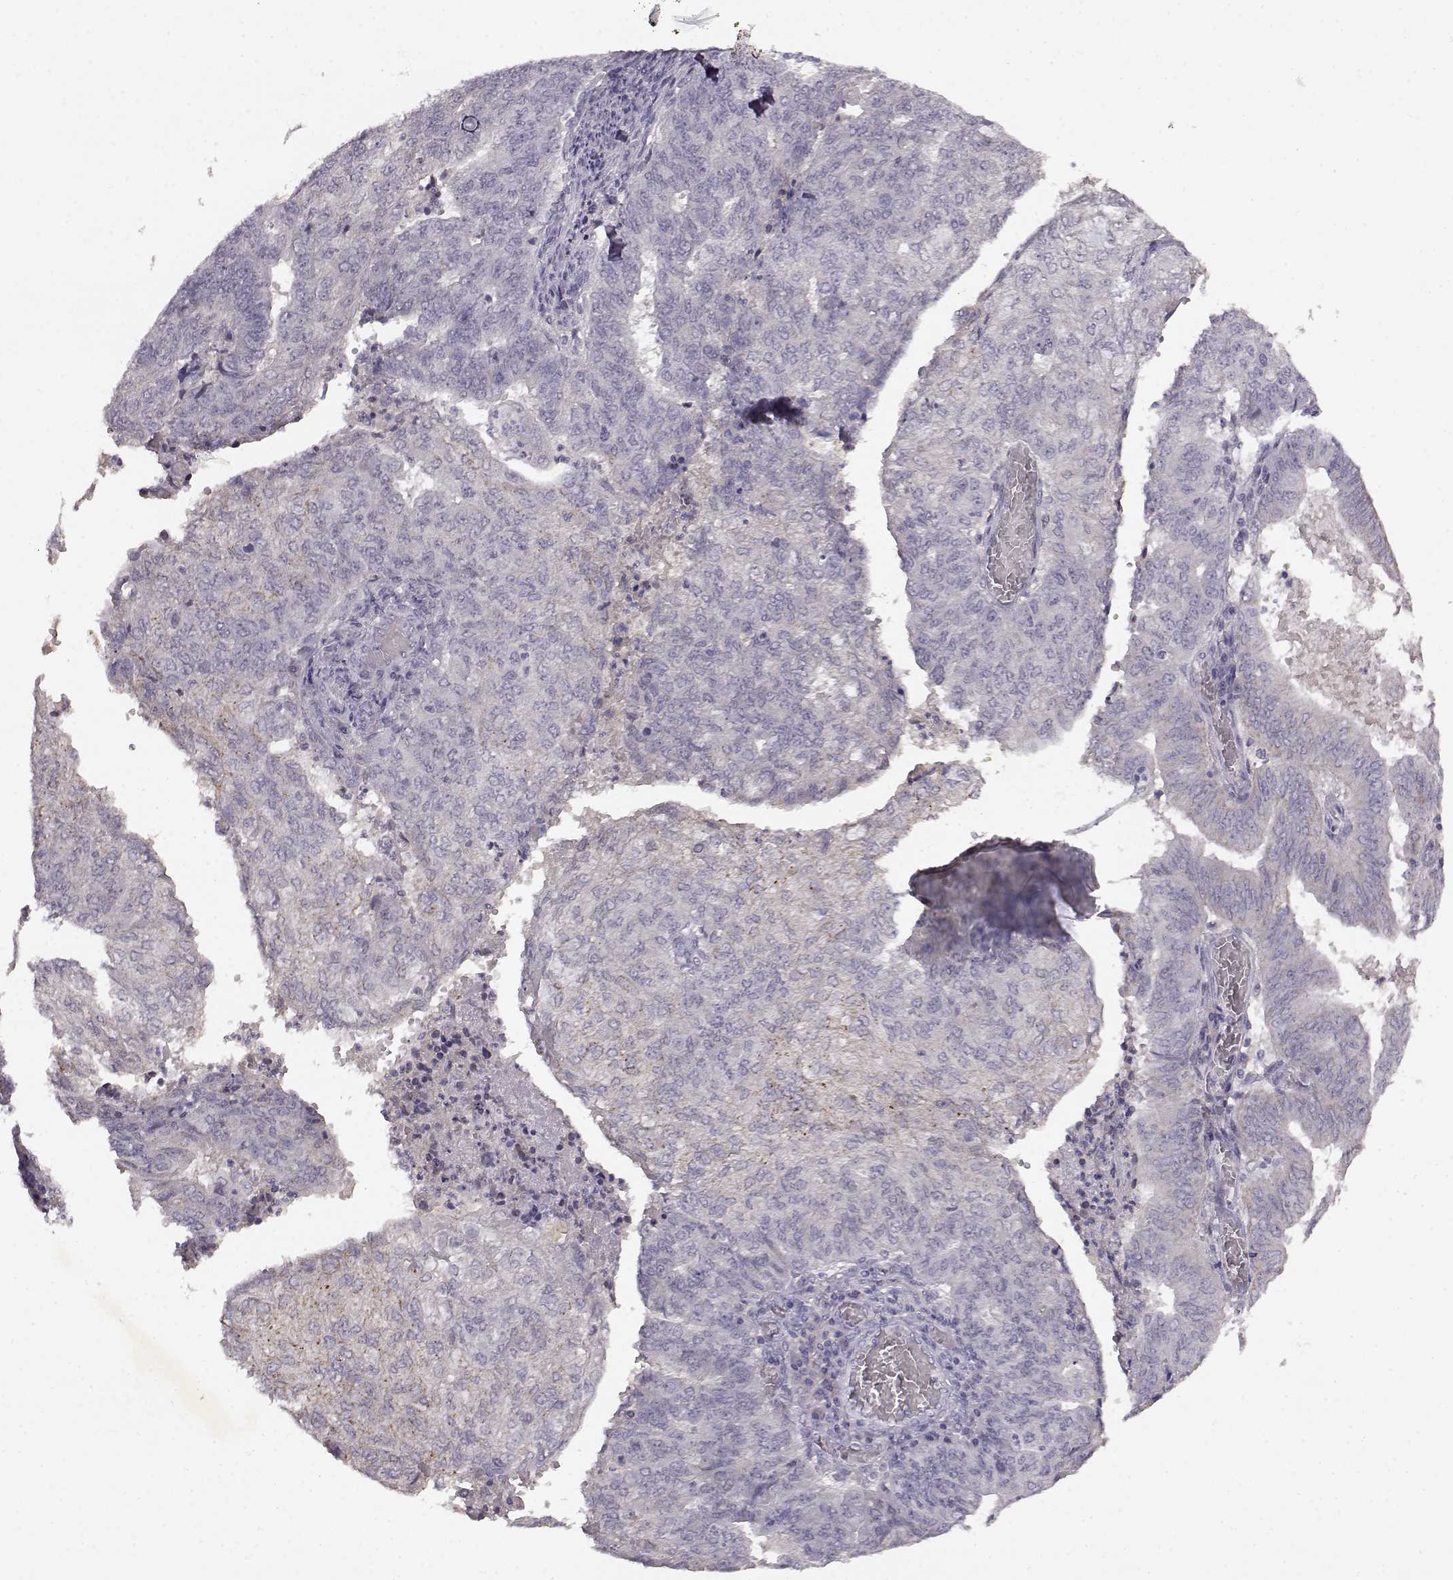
{"staining": {"intensity": "negative", "quantity": "none", "location": "none"}, "tissue": "endometrial cancer", "cell_type": "Tumor cells", "image_type": "cancer", "snomed": [{"axis": "morphology", "description": "Adenocarcinoma, NOS"}, {"axis": "topography", "description": "Endometrium"}], "caption": "Endometrial cancer stained for a protein using immunohistochemistry (IHC) demonstrates no expression tumor cells.", "gene": "SPAG17", "patient": {"sex": "female", "age": 82}}